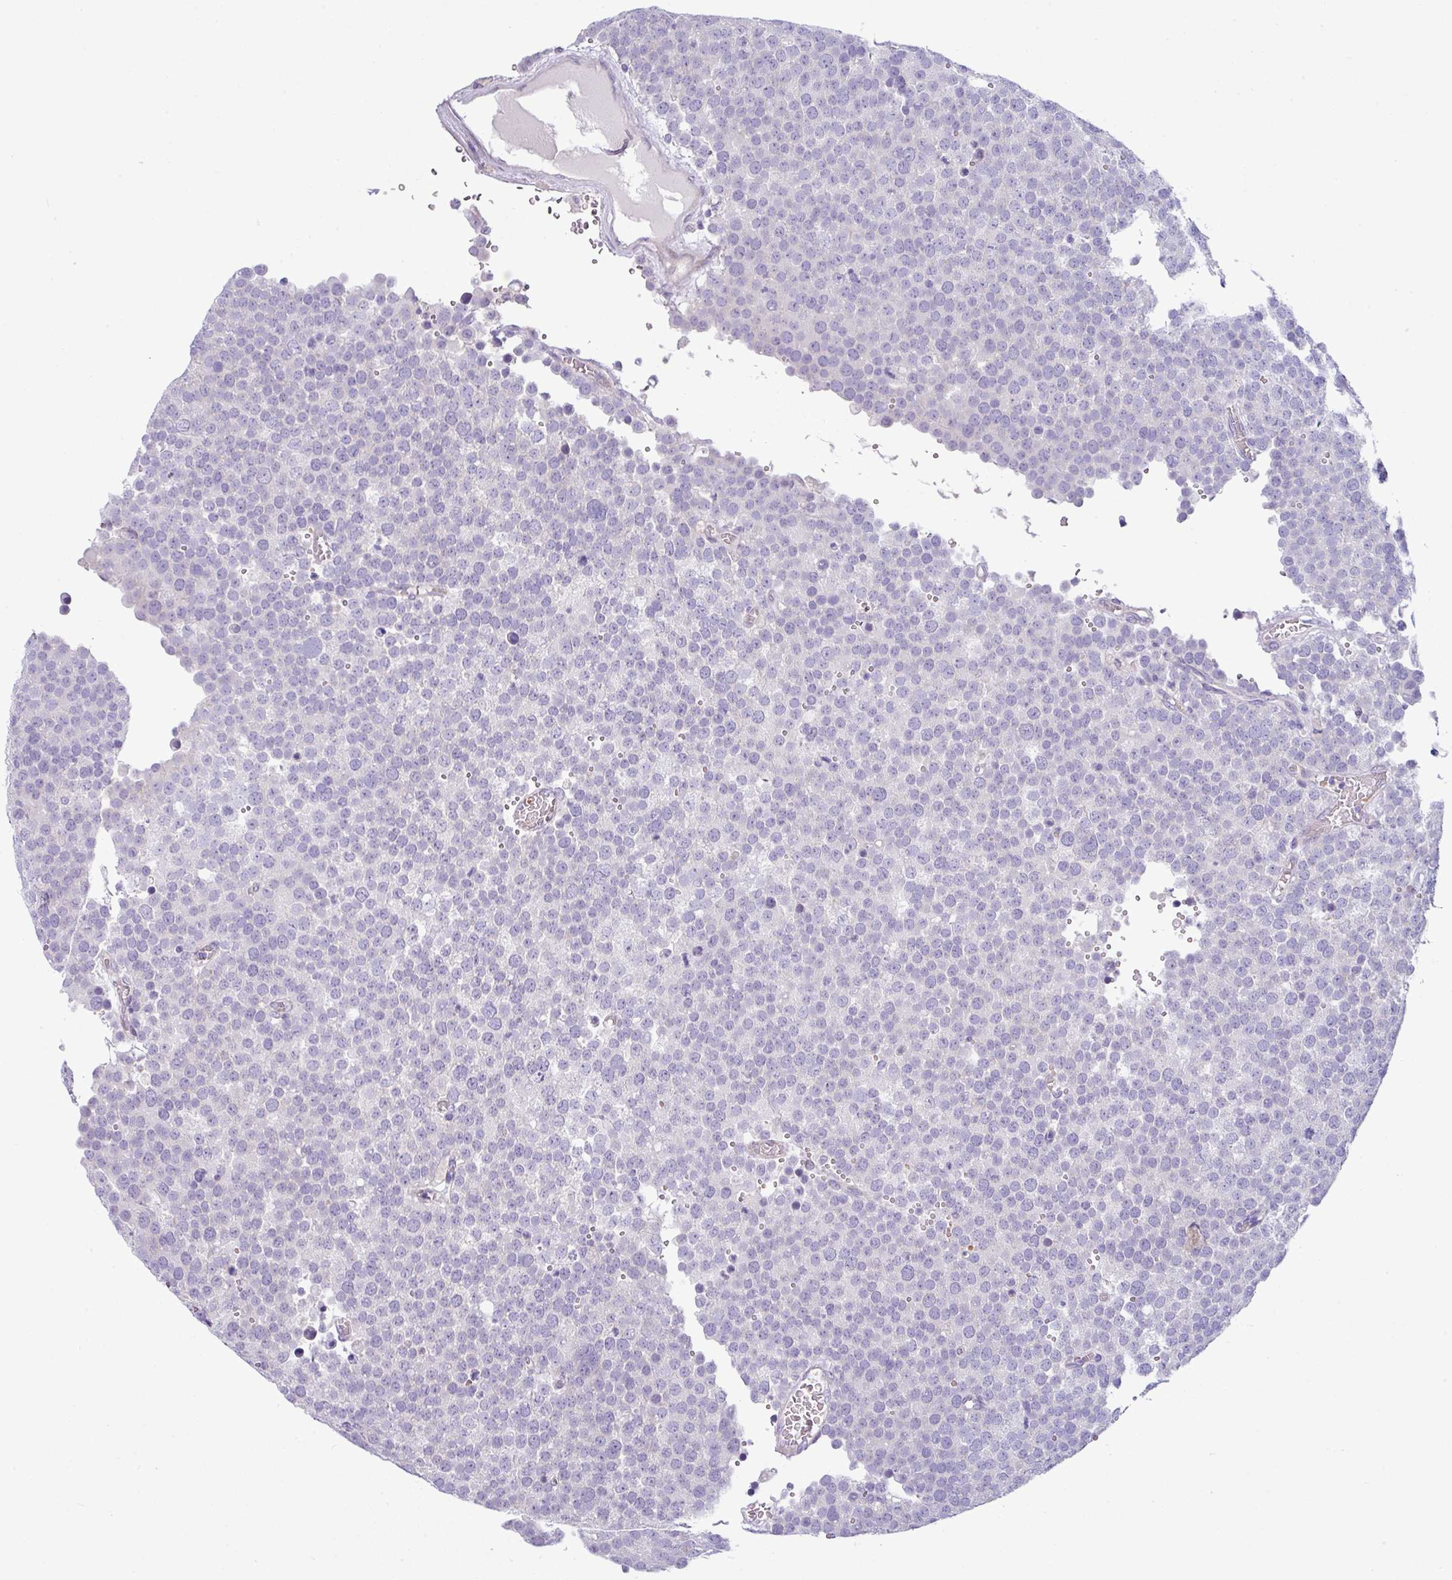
{"staining": {"intensity": "negative", "quantity": "none", "location": "none"}, "tissue": "testis cancer", "cell_type": "Tumor cells", "image_type": "cancer", "snomed": [{"axis": "morphology", "description": "Normal tissue, NOS"}, {"axis": "morphology", "description": "Seminoma, NOS"}, {"axis": "topography", "description": "Testis"}], "caption": "High magnification brightfield microscopy of testis cancer (seminoma) stained with DAB (3,3'-diaminobenzidine) (brown) and counterstained with hematoxylin (blue): tumor cells show no significant positivity.", "gene": "ACAP3", "patient": {"sex": "male", "age": 71}}